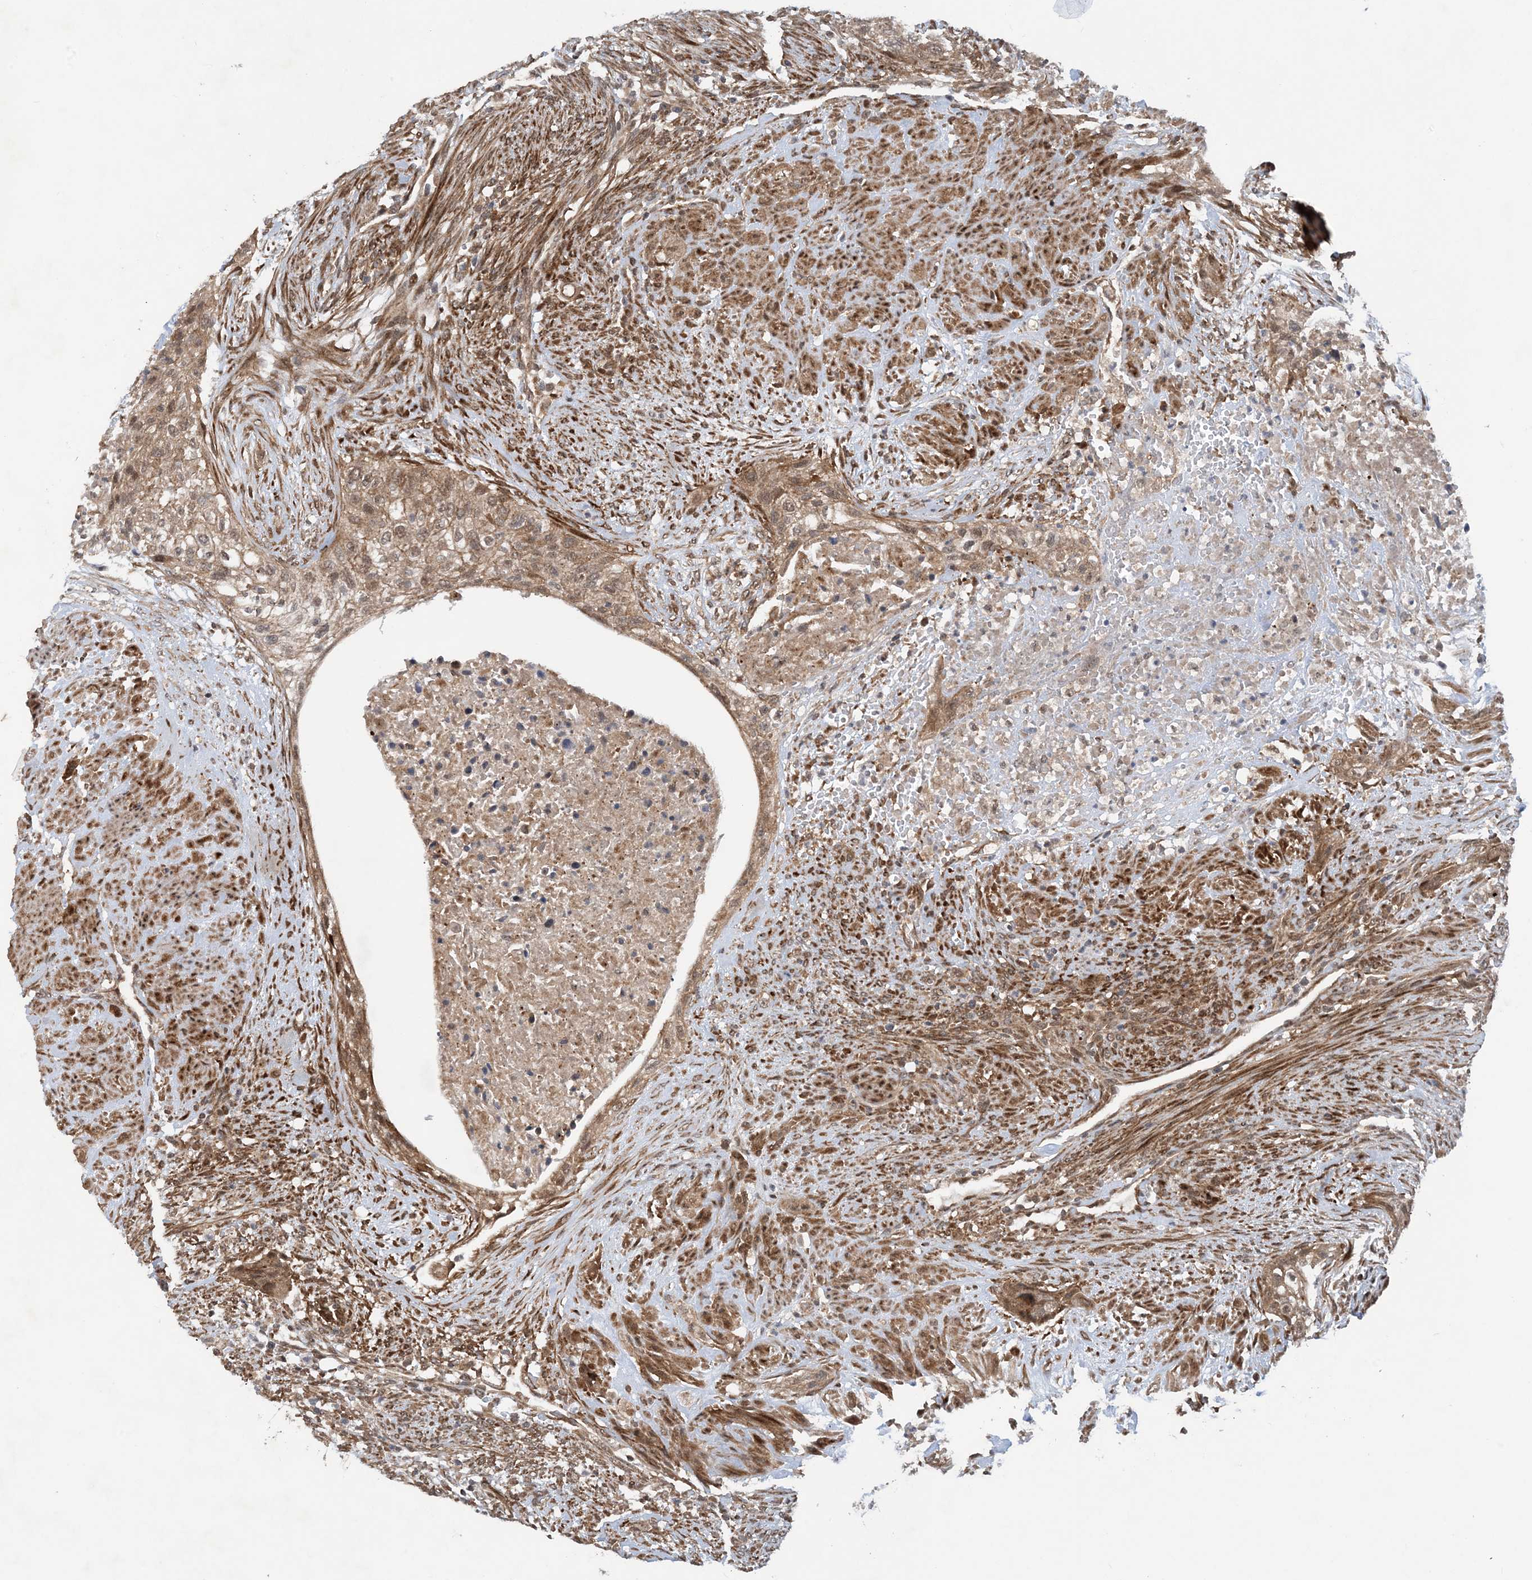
{"staining": {"intensity": "moderate", "quantity": "25%-75%", "location": "cytoplasmic/membranous,nuclear"}, "tissue": "urothelial cancer", "cell_type": "Tumor cells", "image_type": "cancer", "snomed": [{"axis": "morphology", "description": "Urothelial carcinoma, High grade"}, {"axis": "topography", "description": "Urinary bladder"}], "caption": "A histopathology image of human urothelial carcinoma (high-grade) stained for a protein shows moderate cytoplasmic/membranous and nuclear brown staining in tumor cells.", "gene": "HEMK1", "patient": {"sex": "male", "age": 35}}